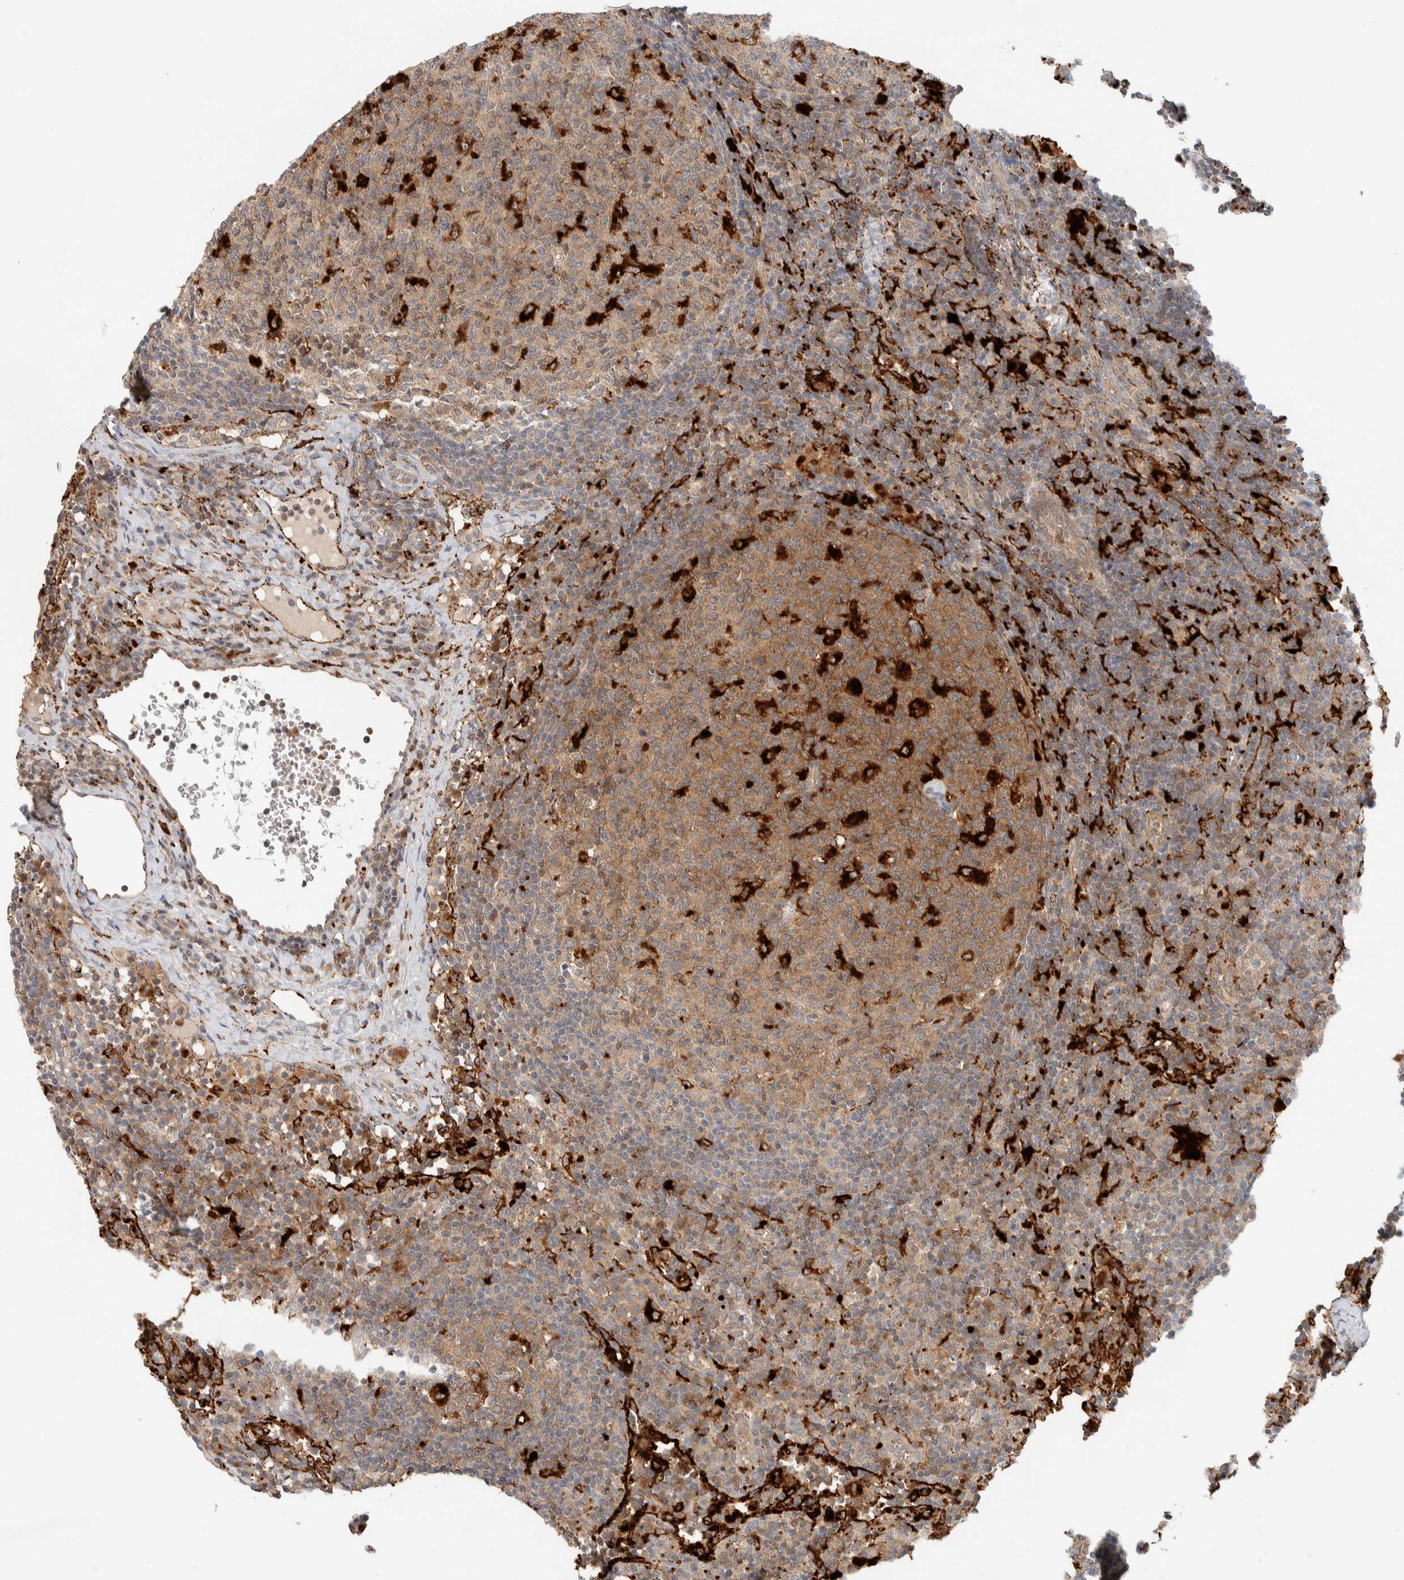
{"staining": {"intensity": "strong", "quantity": "<25%", "location": "cytoplasmic/membranous"}, "tissue": "lymph node", "cell_type": "Germinal center cells", "image_type": "normal", "snomed": [{"axis": "morphology", "description": "Normal tissue, NOS"}, {"axis": "morphology", "description": "Inflammation, NOS"}, {"axis": "topography", "description": "Lymph node"}], "caption": "High-power microscopy captured an IHC photomicrograph of normal lymph node, revealing strong cytoplasmic/membranous positivity in about <25% of germinal center cells. Ihc stains the protein in brown and the nuclei are stained blue.", "gene": "GCLM", "patient": {"sex": "male", "age": 55}}